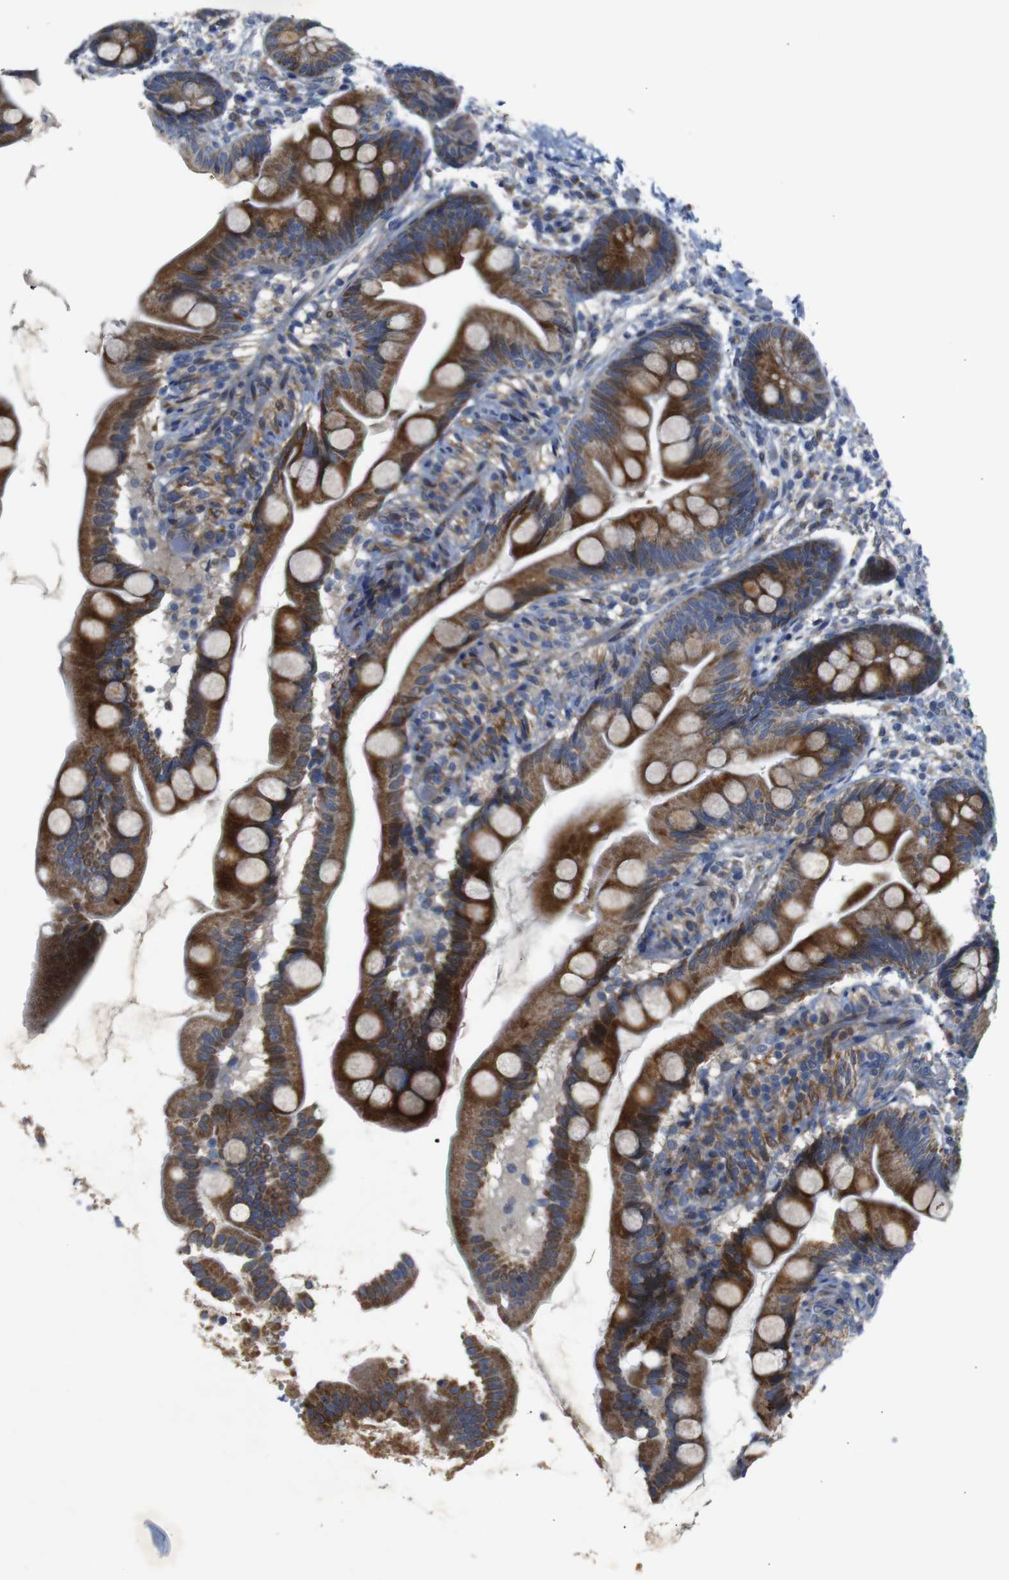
{"staining": {"intensity": "strong", "quantity": ">75%", "location": "cytoplasmic/membranous"}, "tissue": "small intestine", "cell_type": "Glandular cells", "image_type": "normal", "snomed": [{"axis": "morphology", "description": "Normal tissue, NOS"}, {"axis": "topography", "description": "Small intestine"}], "caption": "Immunohistochemistry (IHC) image of unremarkable small intestine: small intestine stained using immunohistochemistry shows high levels of strong protein expression localized specifically in the cytoplasmic/membranous of glandular cells, appearing as a cytoplasmic/membranous brown color.", "gene": "CHST10", "patient": {"sex": "female", "age": 56}}